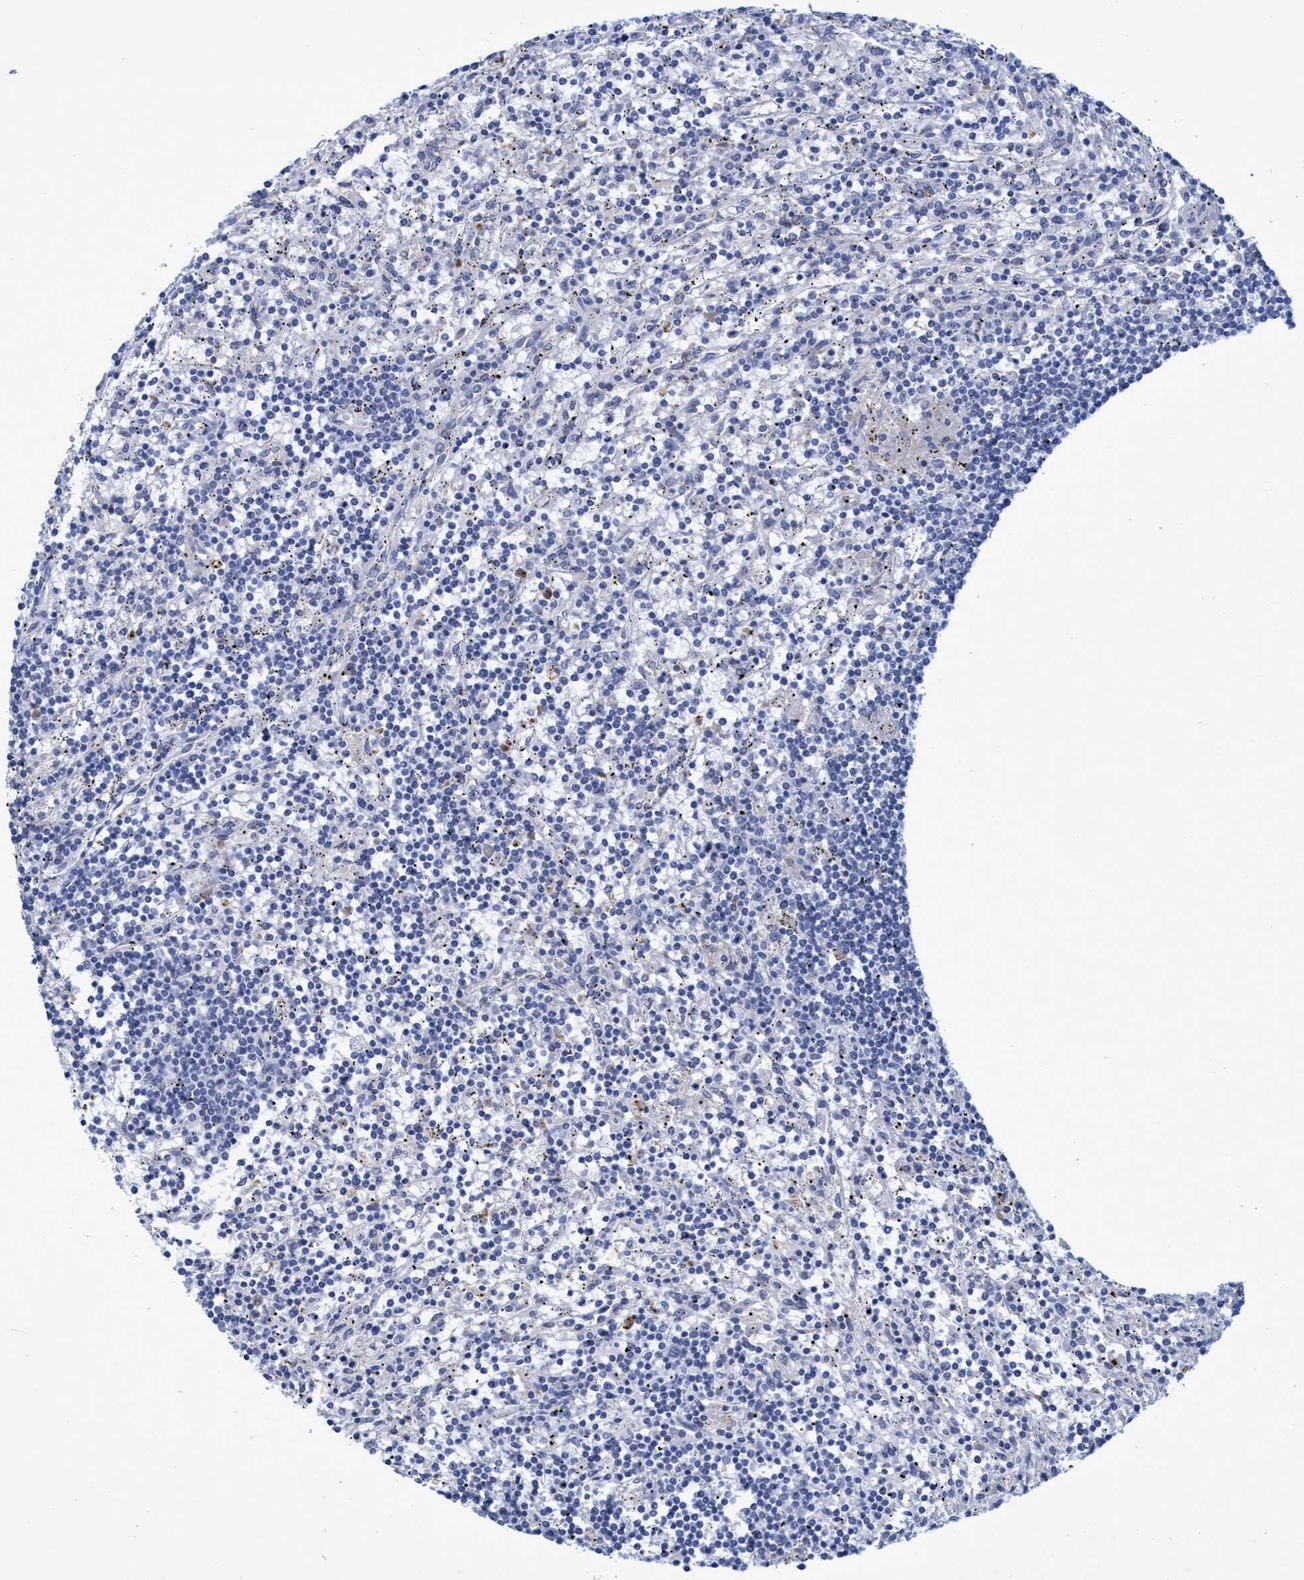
{"staining": {"intensity": "negative", "quantity": "none", "location": "none"}, "tissue": "lymphoma", "cell_type": "Tumor cells", "image_type": "cancer", "snomed": [{"axis": "morphology", "description": "Malignant lymphoma, non-Hodgkin's type, Low grade"}, {"axis": "topography", "description": "Spleen"}], "caption": "Photomicrograph shows no protein staining in tumor cells of lymphoma tissue.", "gene": "SLC43A2", "patient": {"sex": "male", "age": 76}}